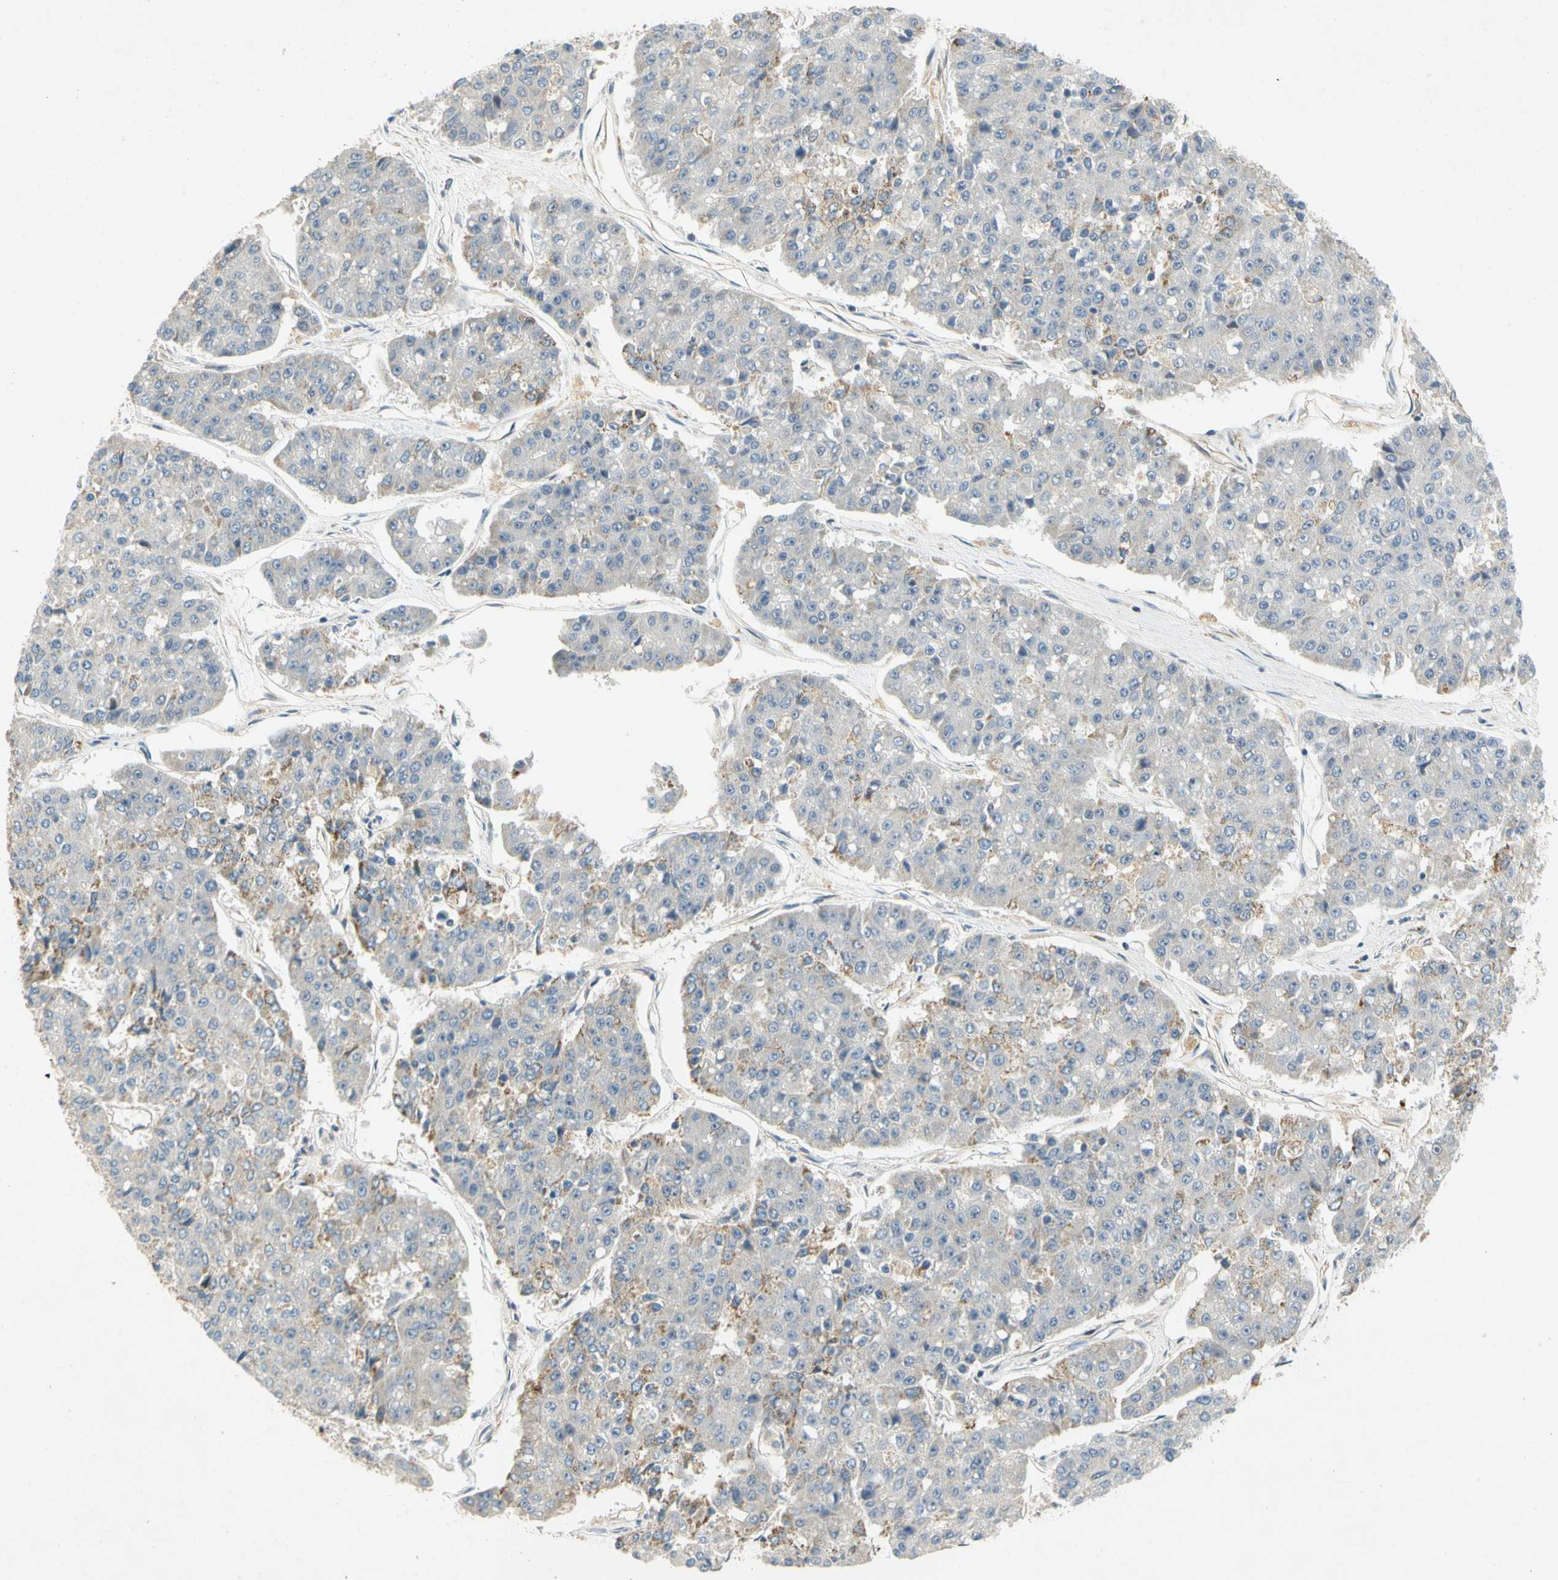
{"staining": {"intensity": "weak", "quantity": "<25%", "location": "cytoplasmic/membranous"}, "tissue": "pancreatic cancer", "cell_type": "Tumor cells", "image_type": "cancer", "snomed": [{"axis": "morphology", "description": "Adenocarcinoma, NOS"}, {"axis": "topography", "description": "Pancreas"}], "caption": "Tumor cells are negative for protein expression in human pancreatic adenocarcinoma.", "gene": "GATD1", "patient": {"sex": "male", "age": 50}}